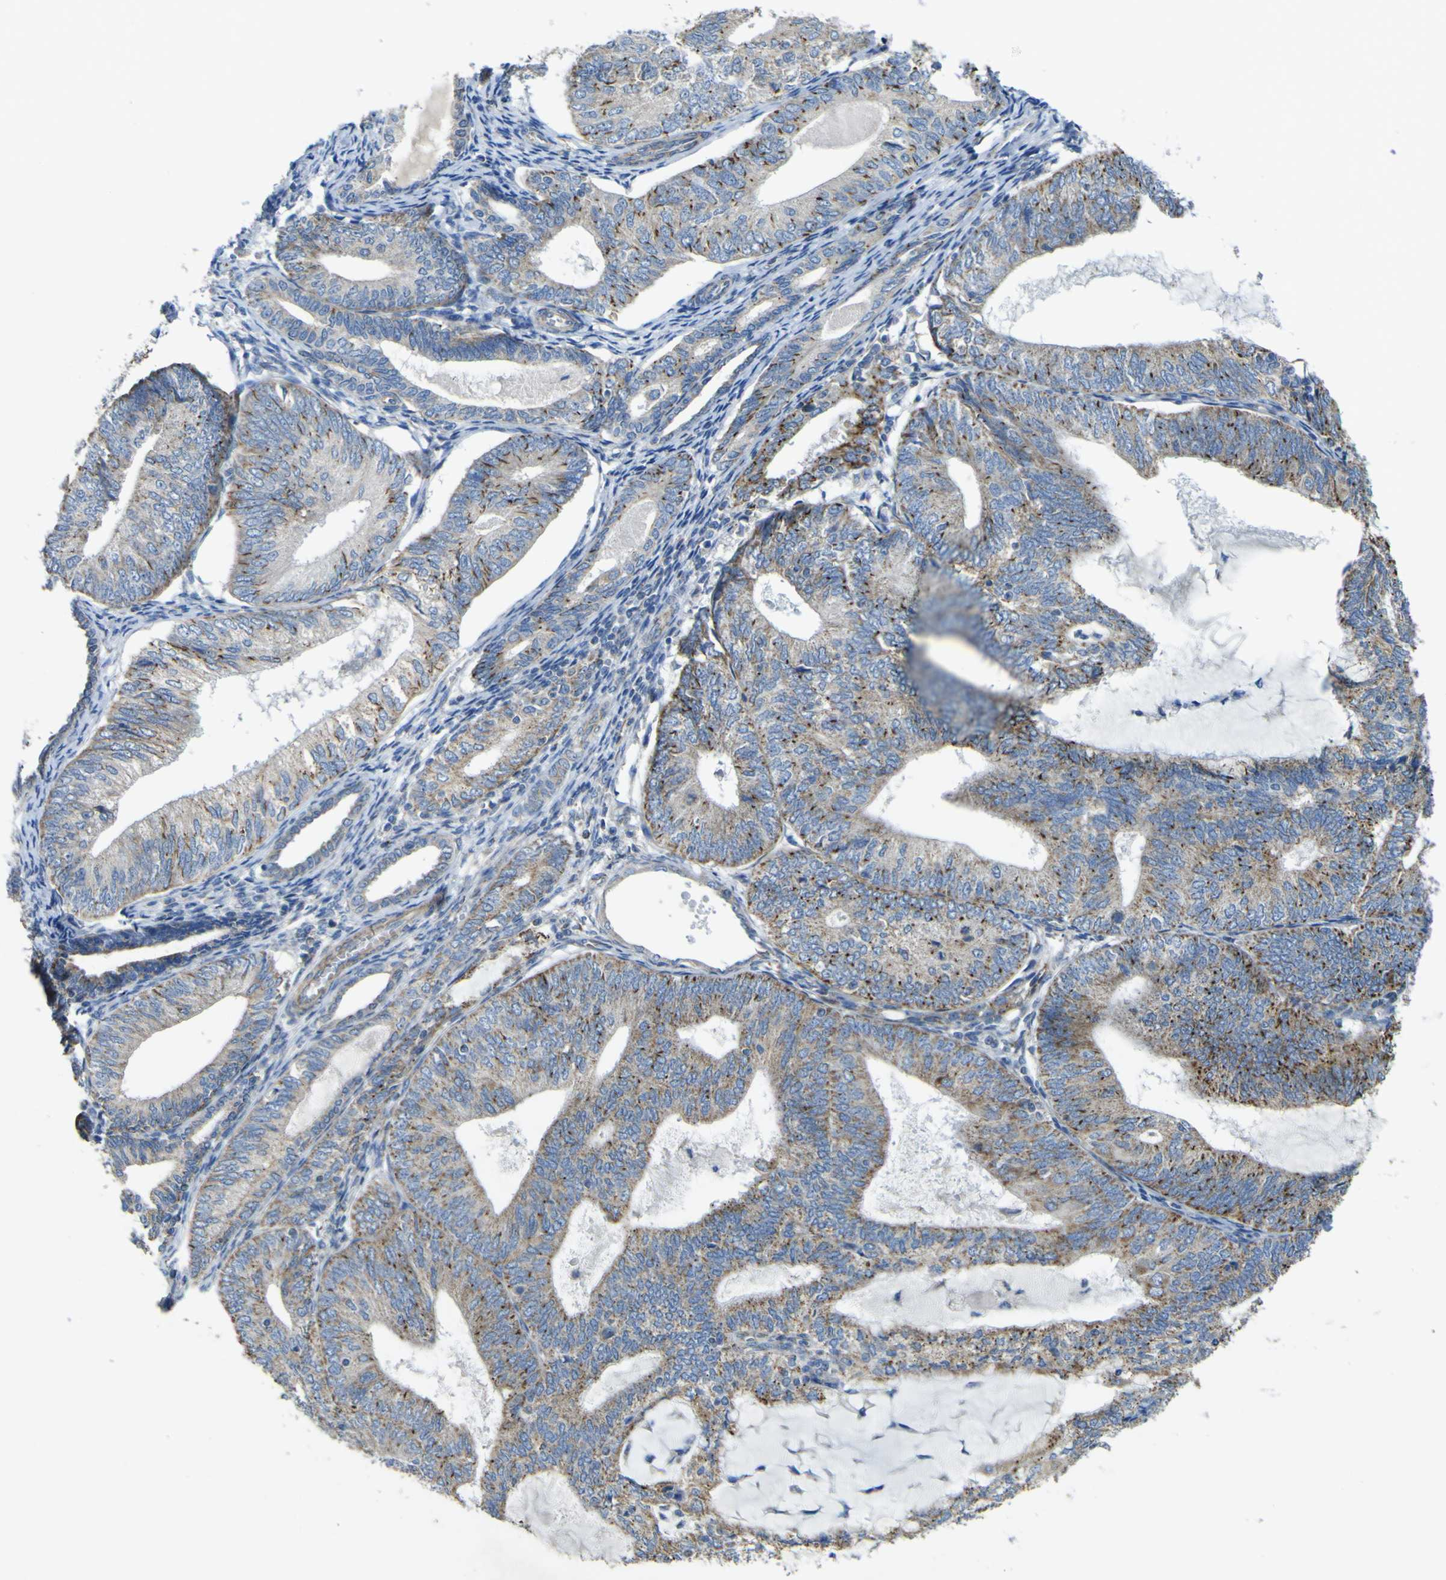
{"staining": {"intensity": "moderate", "quantity": "25%-75%", "location": "cytoplasmic/membranous"}, "tissue": "endometrial cancer", "cell_type": "Tumor cells", "image_type": "cancer", "snomed": [{"axis": "morphology", "description": "Adenocarcinoma, NOS"}, {"axis": "topography", "description": "Endometrium"}], "caption": "Immunohistochemistry (IHC) micrograph of neoplastic tissue: human endometrial cancer stained using IHC demonstrates medium levels of moderate protein expression localized specifically in the cytoplasmic/membranous of tumor cells, appearing as a cytoplasmic/membranous brown color.", "gene": "ALDH18A1", "patient": {"sex": "female", "age": 81}}